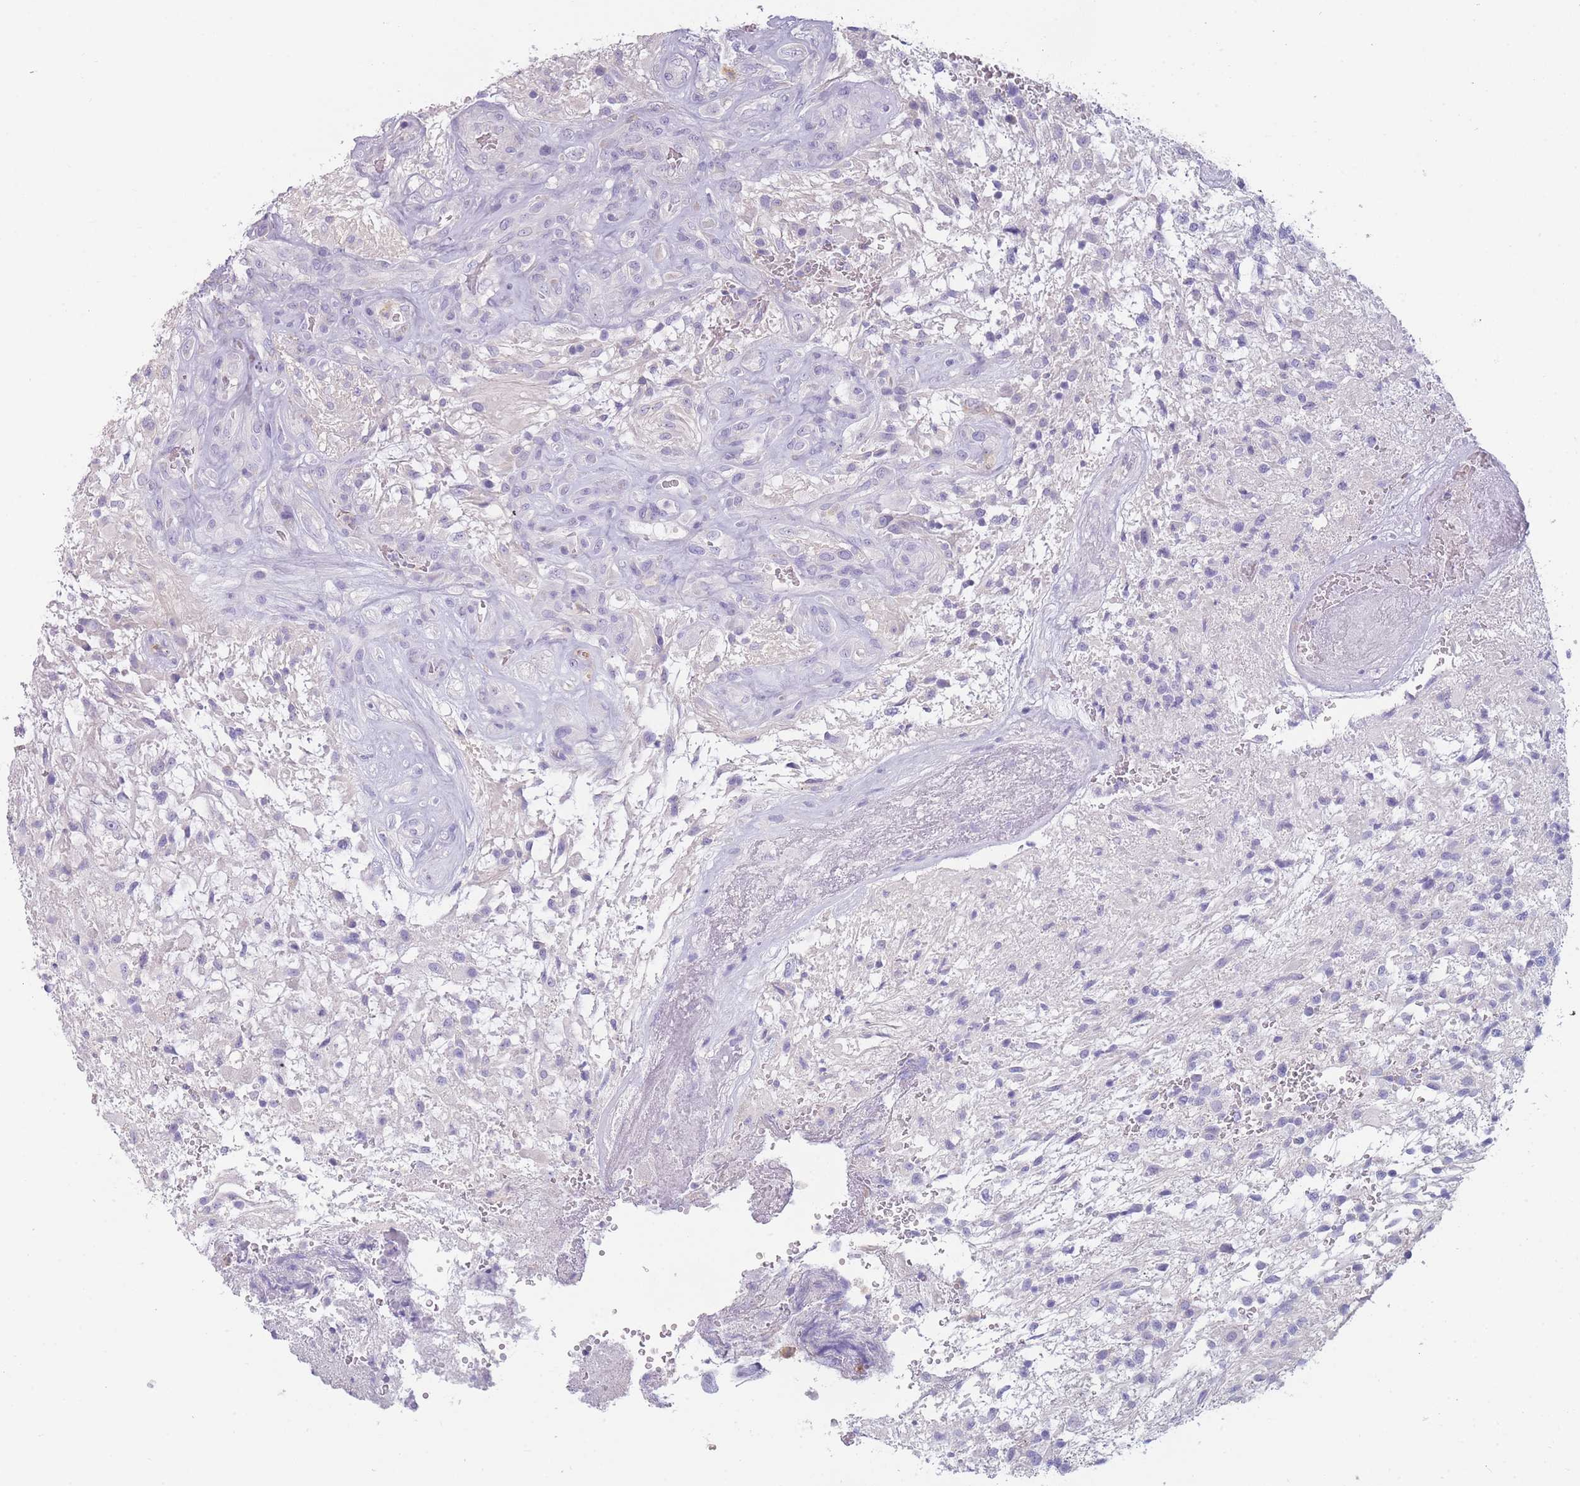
{"staining": {"intensity": "negative", "quantity": "none", "location": "none"}, "tissue": "glioma", "cell_type": "Tumor cells", "image_type": "cancer", "snomed": [{"axis": "morphology", "description": "Glioma, malignant, High grade"}, {"axis": "topography", "description": "Brain"}], "caption": "Glioma stained for a protein using immunohistochemistry (IHC) shows no expression tumor cells.", "gene": "ZNF627", "patient": {"sex": "male", "age": 56}}